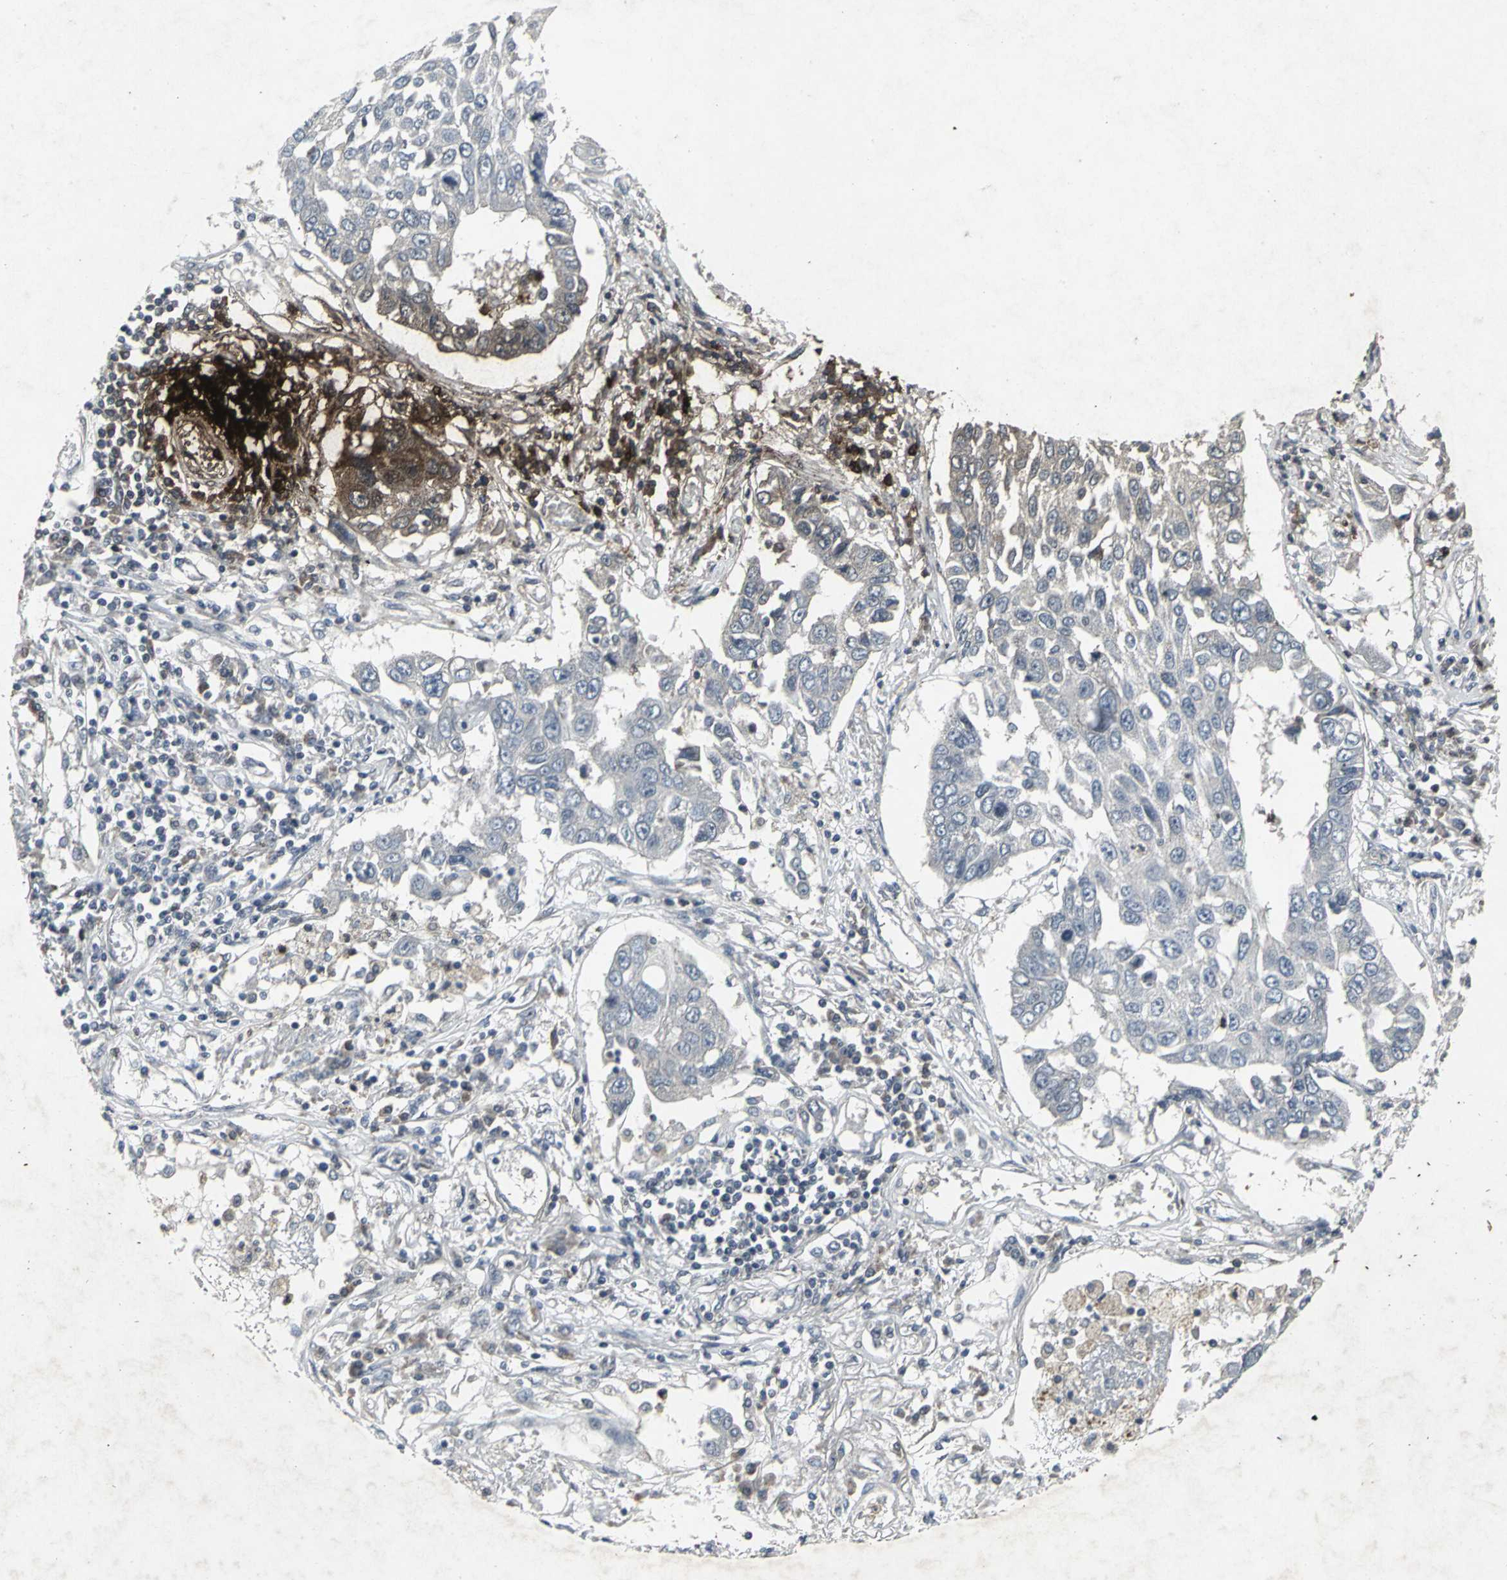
{"staining": {"intensity": "negative", "quantity": "none", "location": "none"}, "tissue": "lung cancer", "cell_type": "Tumor cells", "image_type": "cancer", "snomed": [{"axis": "morphology", "description": "Squamous cell carcinoma, NOS"}, {"axis": "topography", "description": "Lung"}], "caption": "High magnification brightfield microscopy of lung cancer (squamous cell carcinoma) stained with DAB (3,3'-diaminobenzidine) (brown) and counterstained with hematoxylin (blue): tumor cells show no significant staining. (Immunohistochemistry, brightfield microscopy, high magnification).", "gene": "BMP4", "patient": {"sex": "male", "age": 71}}